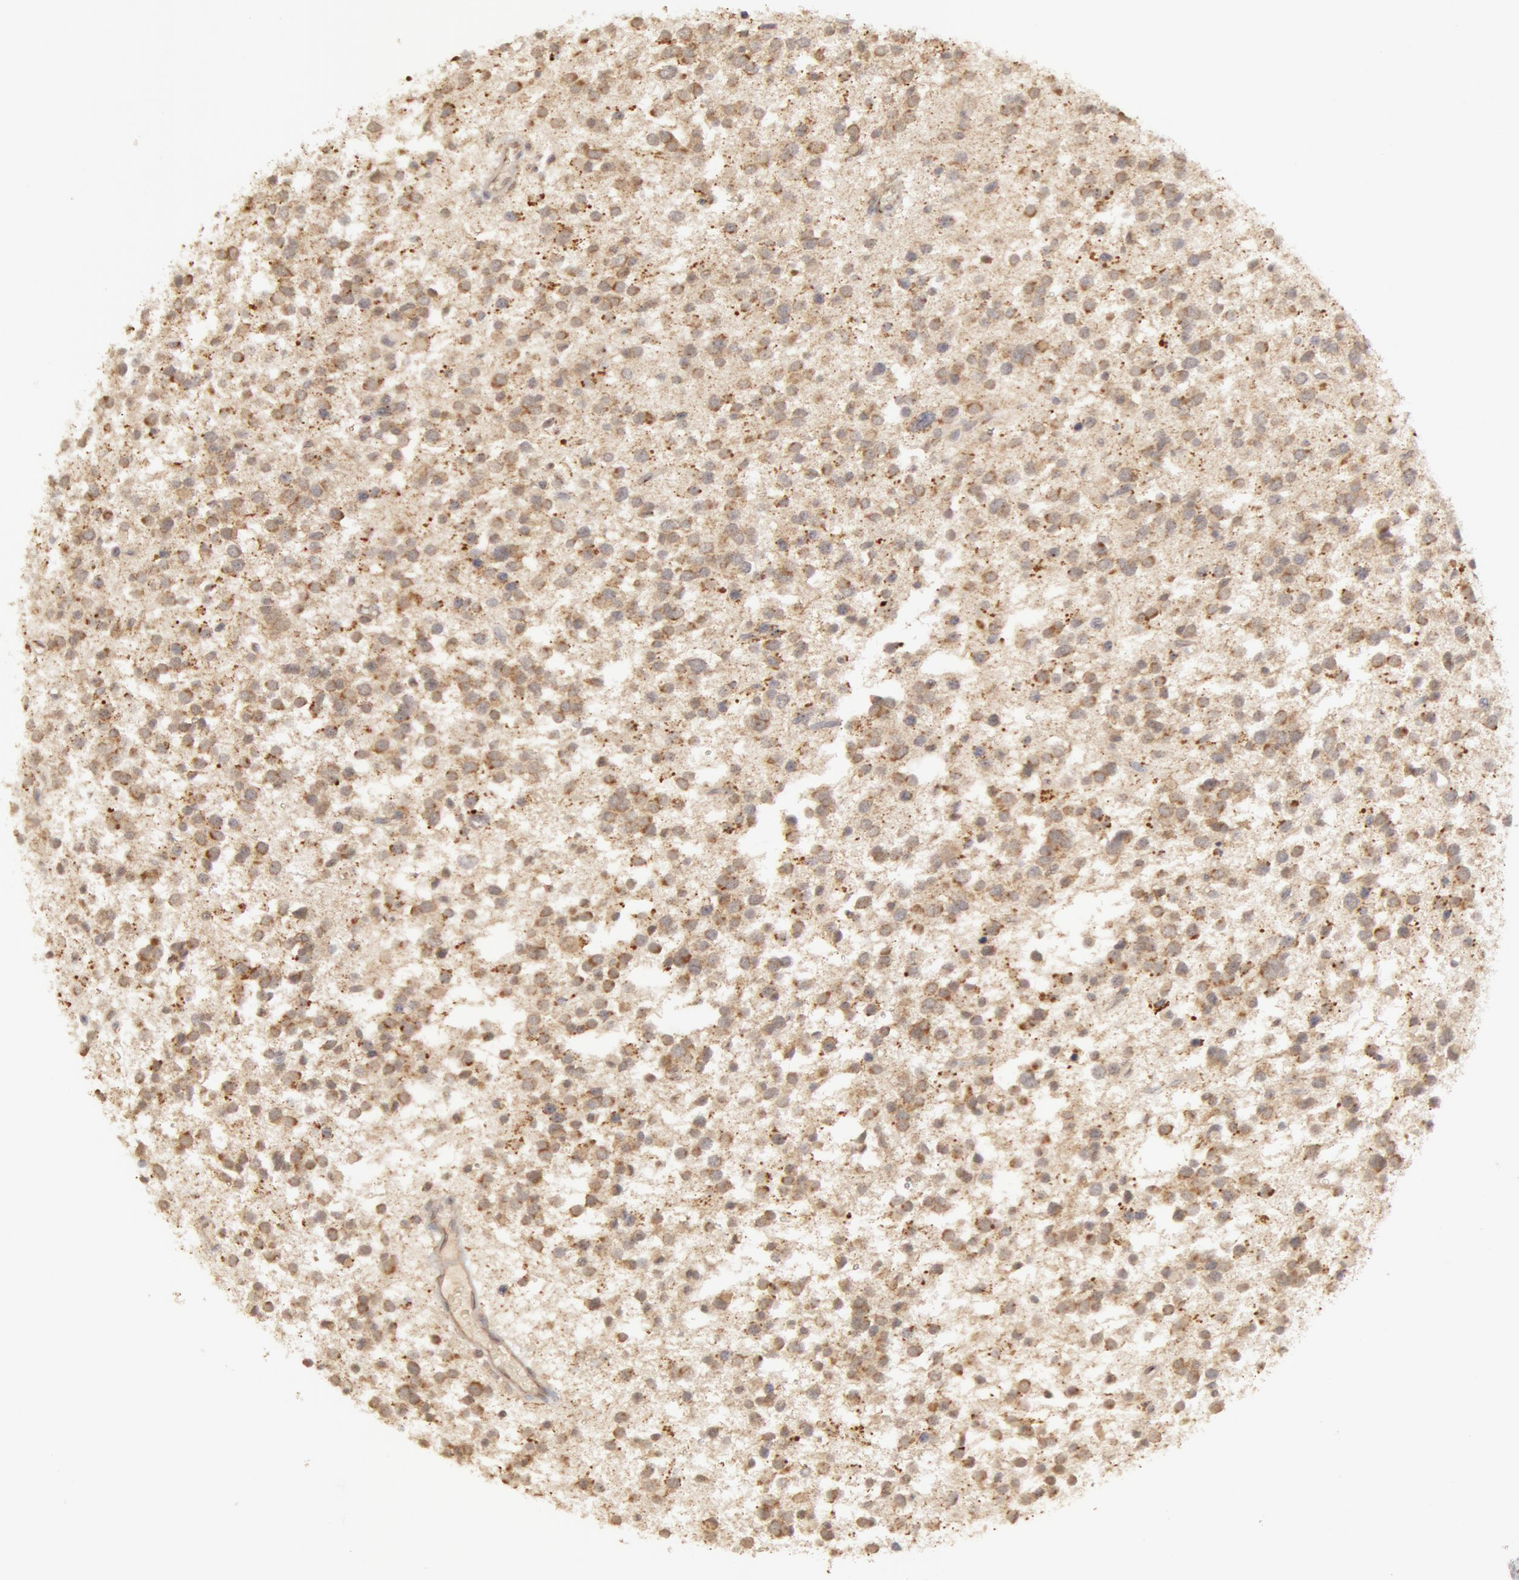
{"staining": {"intensity": "moderate", "quantity": "25%-75%", "location": "cytoplasmic/membranous"}, "tissue": "glioma", "cell_type": "Tumor cells", "image_type": "cancer", "snomed": [{"axis": "morphology", "description": "Glioma, malignant, Low grade"}, {"axis": "topography", "description": "Brain"}], "caption": "The immunohistochemical stain shows moderate cytoplasmic/membranous positivity in tumor cells of malignant glioma (low-grade) tissue.", "gene": "ADPRH", "patient": {"sex": "female", "age": 36}}